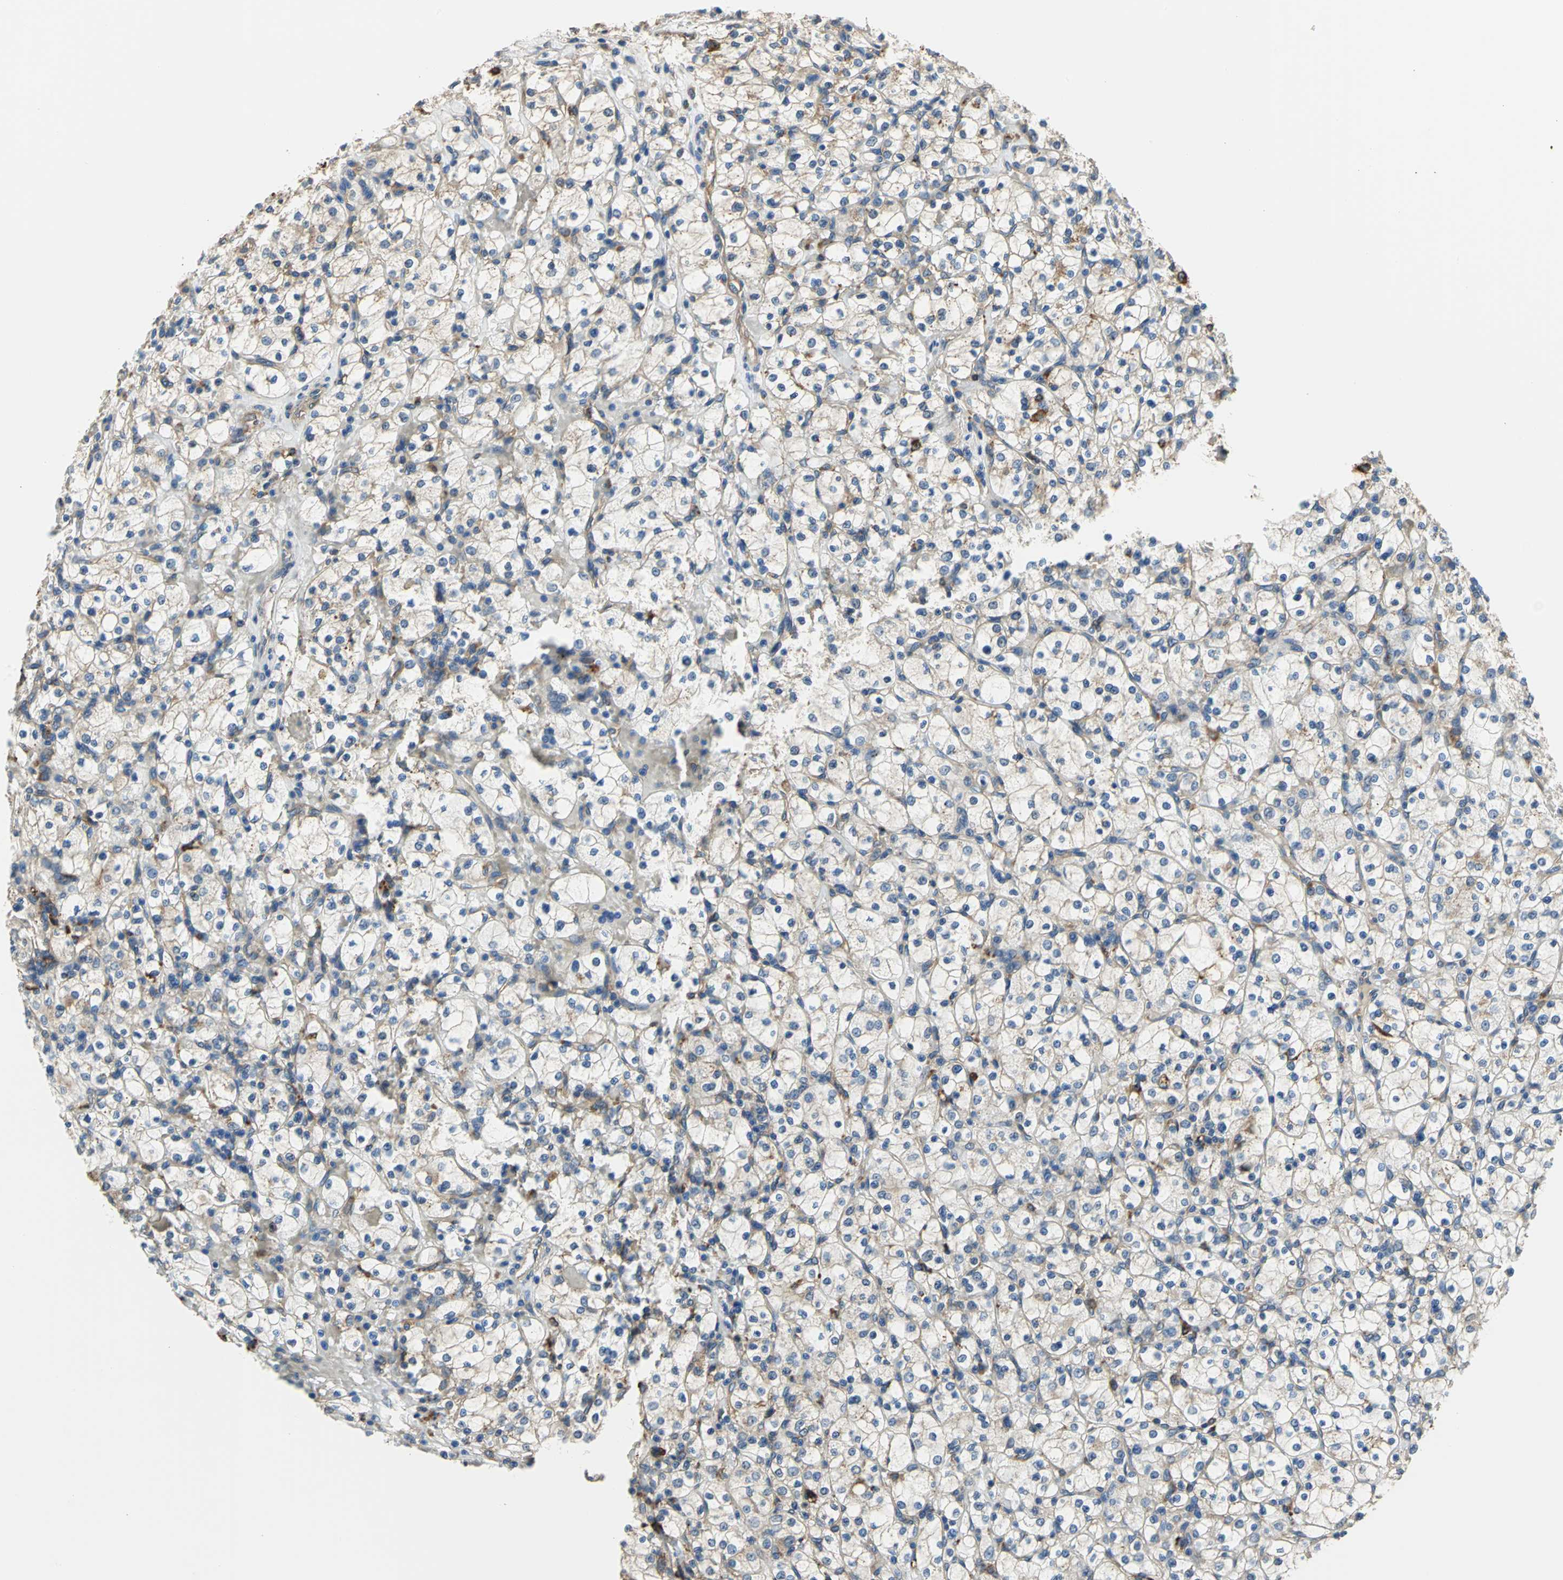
{"staining": {"intensity": "weak", "quantity": "25%-75%", "location": "cytoplasmic/membranous"}, "tissue": "renal cancer", "cell_type": "Tumor cells", "image_type": "cancer", "snomed": [{"axis": "morphology", "description": "Adenocarcinoma, NOS"}, {"axis": "topography", "description": "Kidney"}], "caption": "Immunohistochemistry (DAB) staining of renal cancer shows weak cytoplasmic/membranous protein staining in about 25%-75% of tumor cells.", "gene": "DIAPH2", "patient": {"sex": "female", "age": 83}}